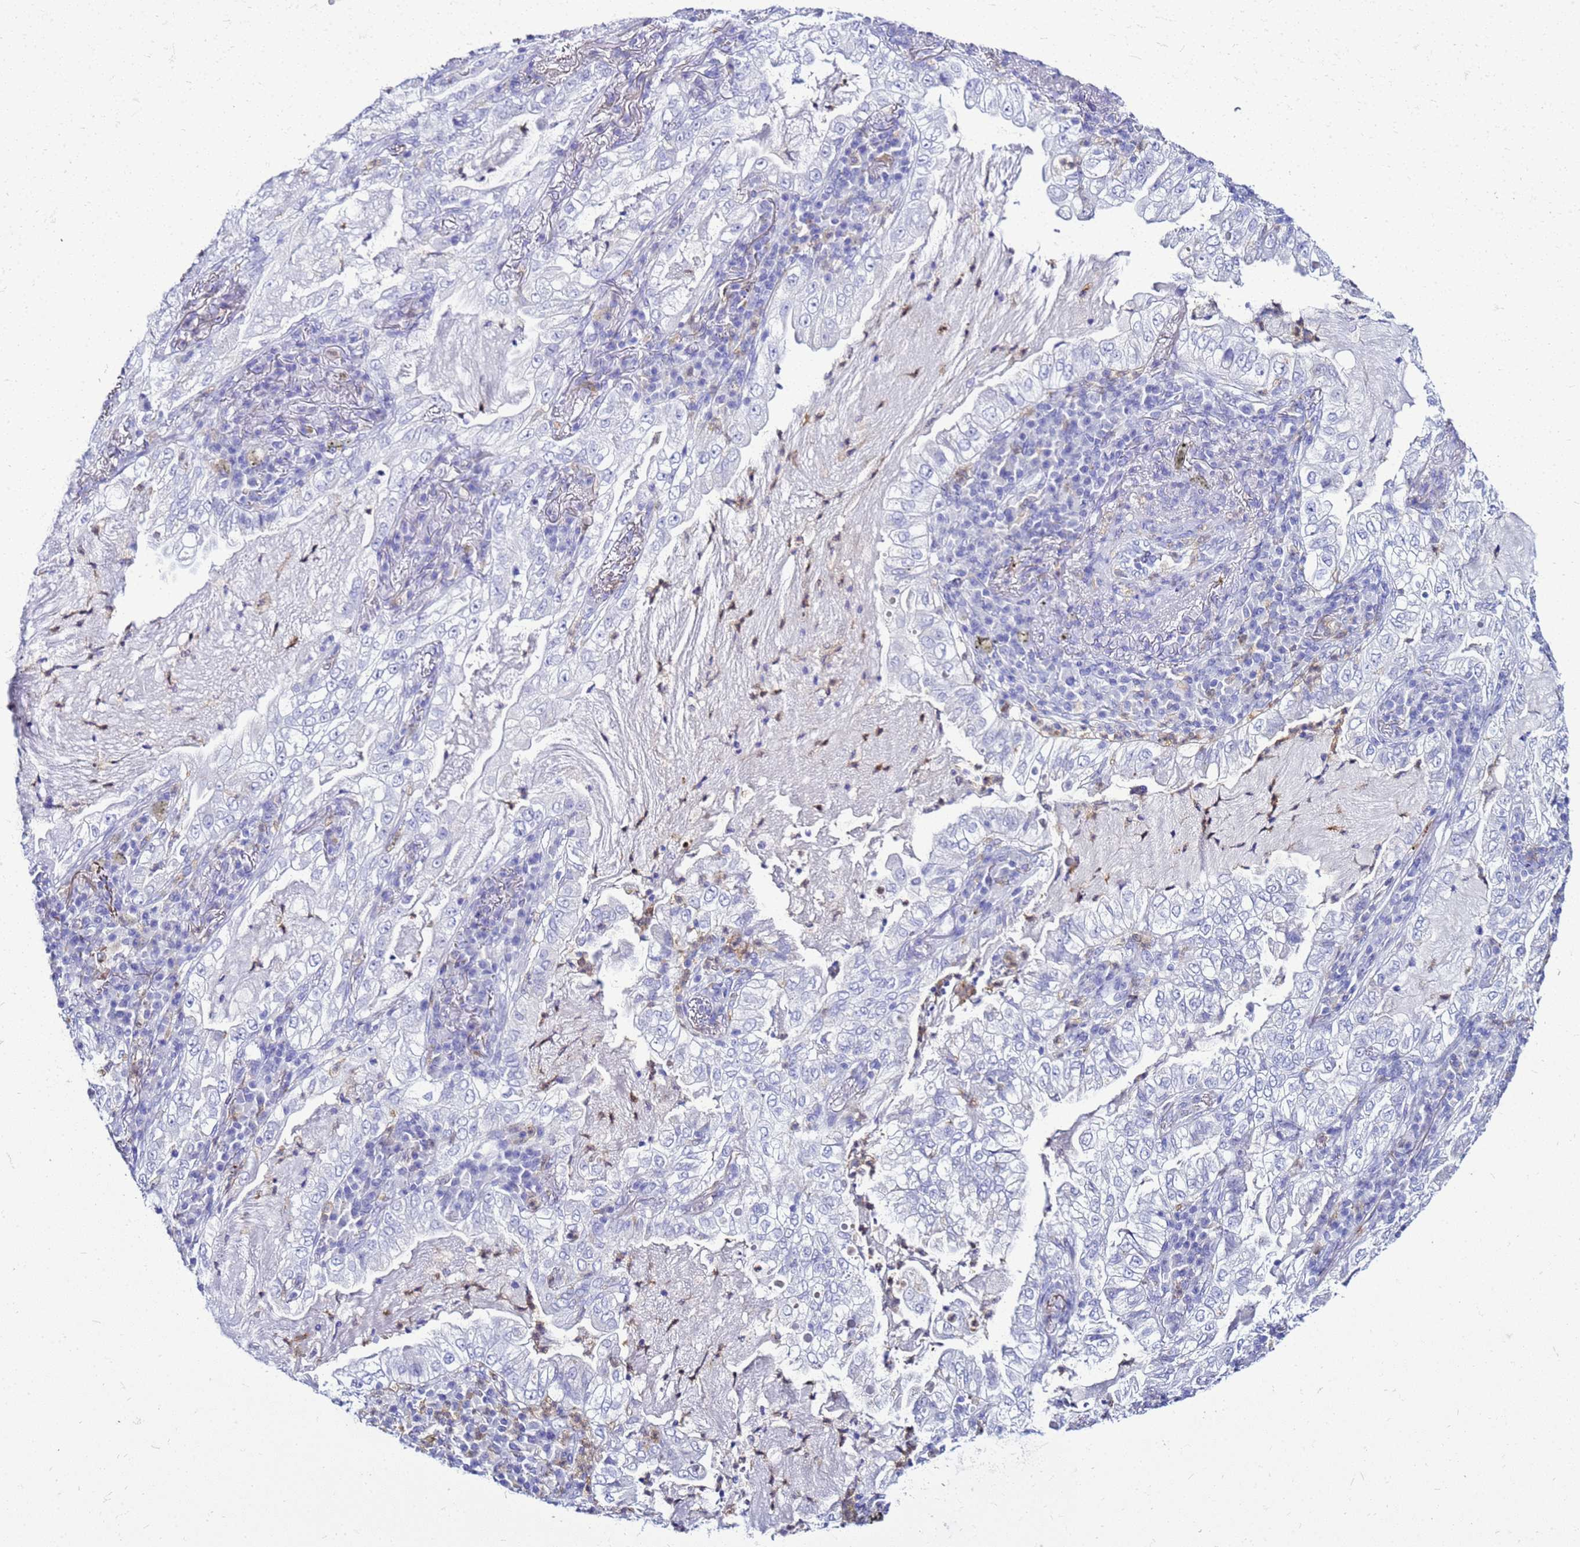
{"staining": {"intensity": "negative", "quantity": "none", "location": "none"}, "tissue": "lung cancer", "cell_type": "Tumor cells", "image_type": "cancer", "snomed": [{"axis": "morphology", "description": "Adenocarcinoma, NOS"}, {"axis": "topography", "description": "Lung"}], "caption": "The micrograph demonstrates no staining of tumor cells in lung adenocarcinoma.", "gene": "CSTA", "patient": {"sex": "female", "age": 73}}